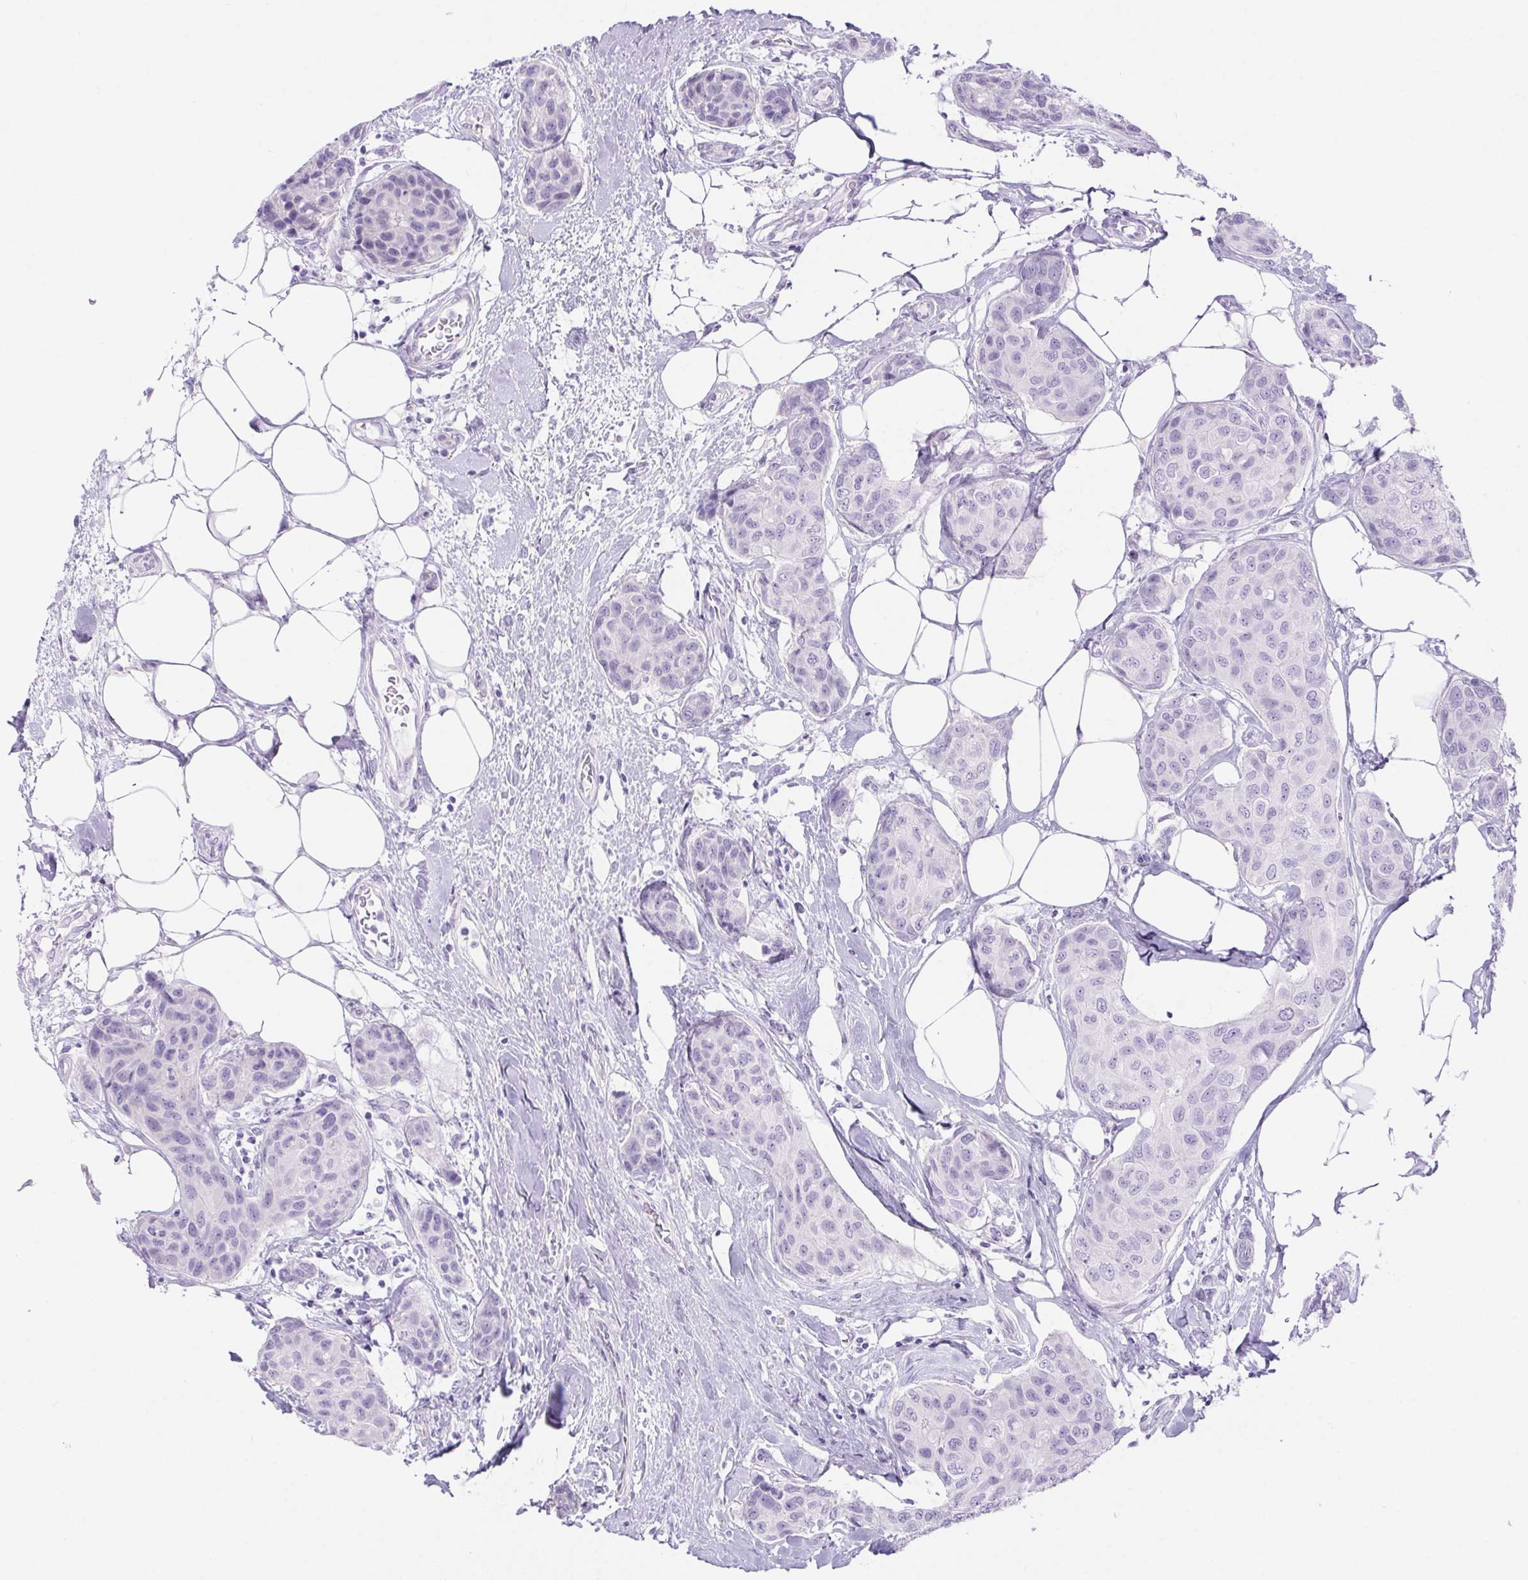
{"staining": {"intensity": "negative", "quantity": "none", "location": "none"}, "tissue": "breast cancer", "cell_type": "Tumor cells", "image_type": "cancer", "snomed": [{"axis": "morphology", "description": "Duct carcinoma"}, {"axis": "topography", "description": "Breast"}], "caption": "IHC histopathology image of human breast infiltrating ductal carcinoma stained for a protein (brown), which reveals no expression in tumor cells.", "gene": "ERP27", "patient": {"sex": "female", "age": 80}}